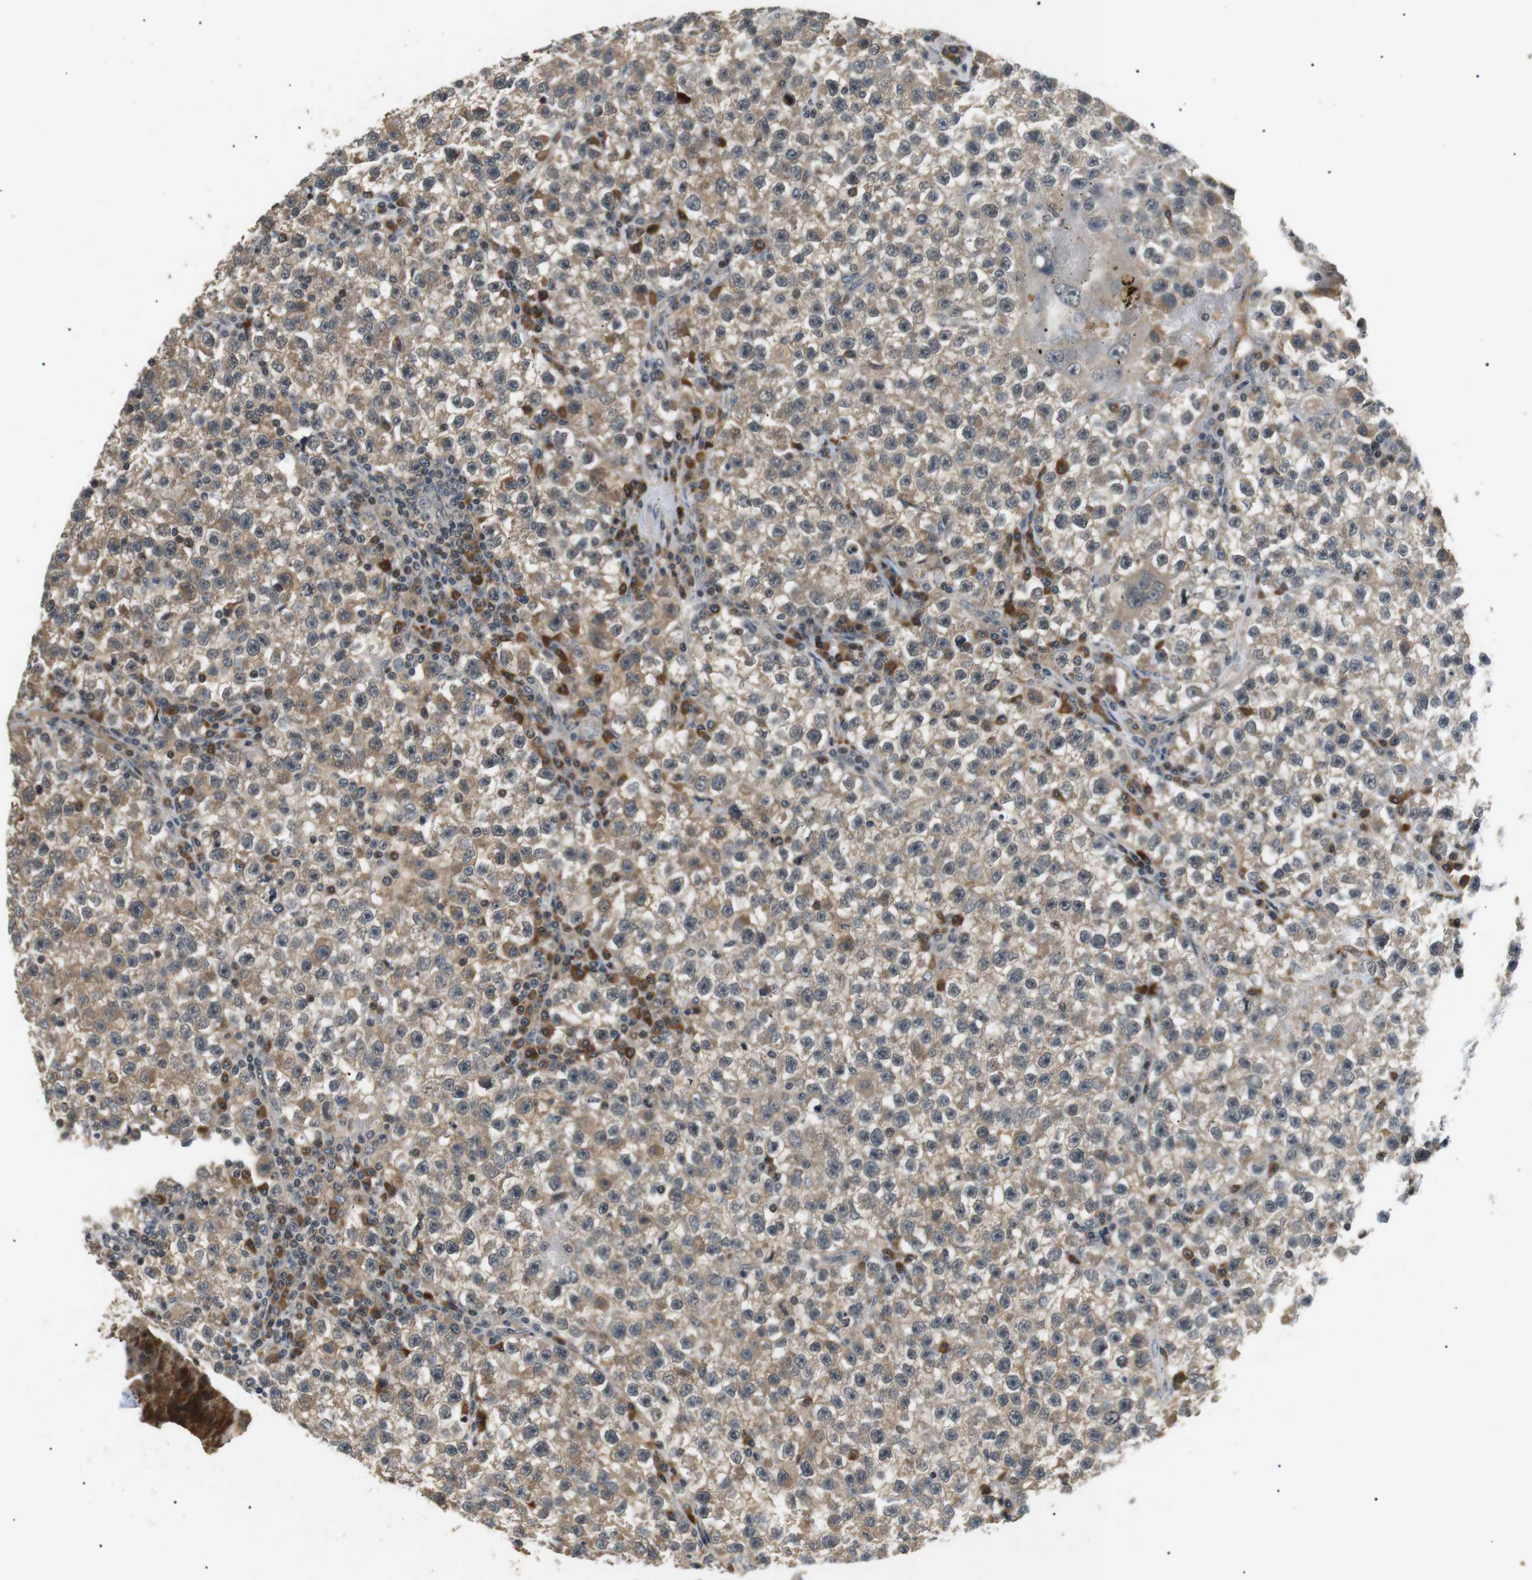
{"staining": {"intensity": "weak", "quantity": ">75%", "location": "cytoplasmic/membranous"}, "tissue": "testis cancer", "cell_type": "Tumor cells", "image_type": "cancer", "snomed": [{"axis": "morphology", "description": "Seminoma, NOS"}, {"axis": "topography", "description": "Testis"}], "caption": "Testis cancer (seminoma) was stained to show a protein in brown. There is low levels of weak cytoplasmic/membranous positivity in approximately >75% of tumor cells. Using DAB (3,3'-diaminobenzidine) (brown) and hematoxylin (blue) stains, captured at high magnification using brightfield microscopy.", "gene": "HSPA13", "patient": {"sex": "male", "age": 22}}